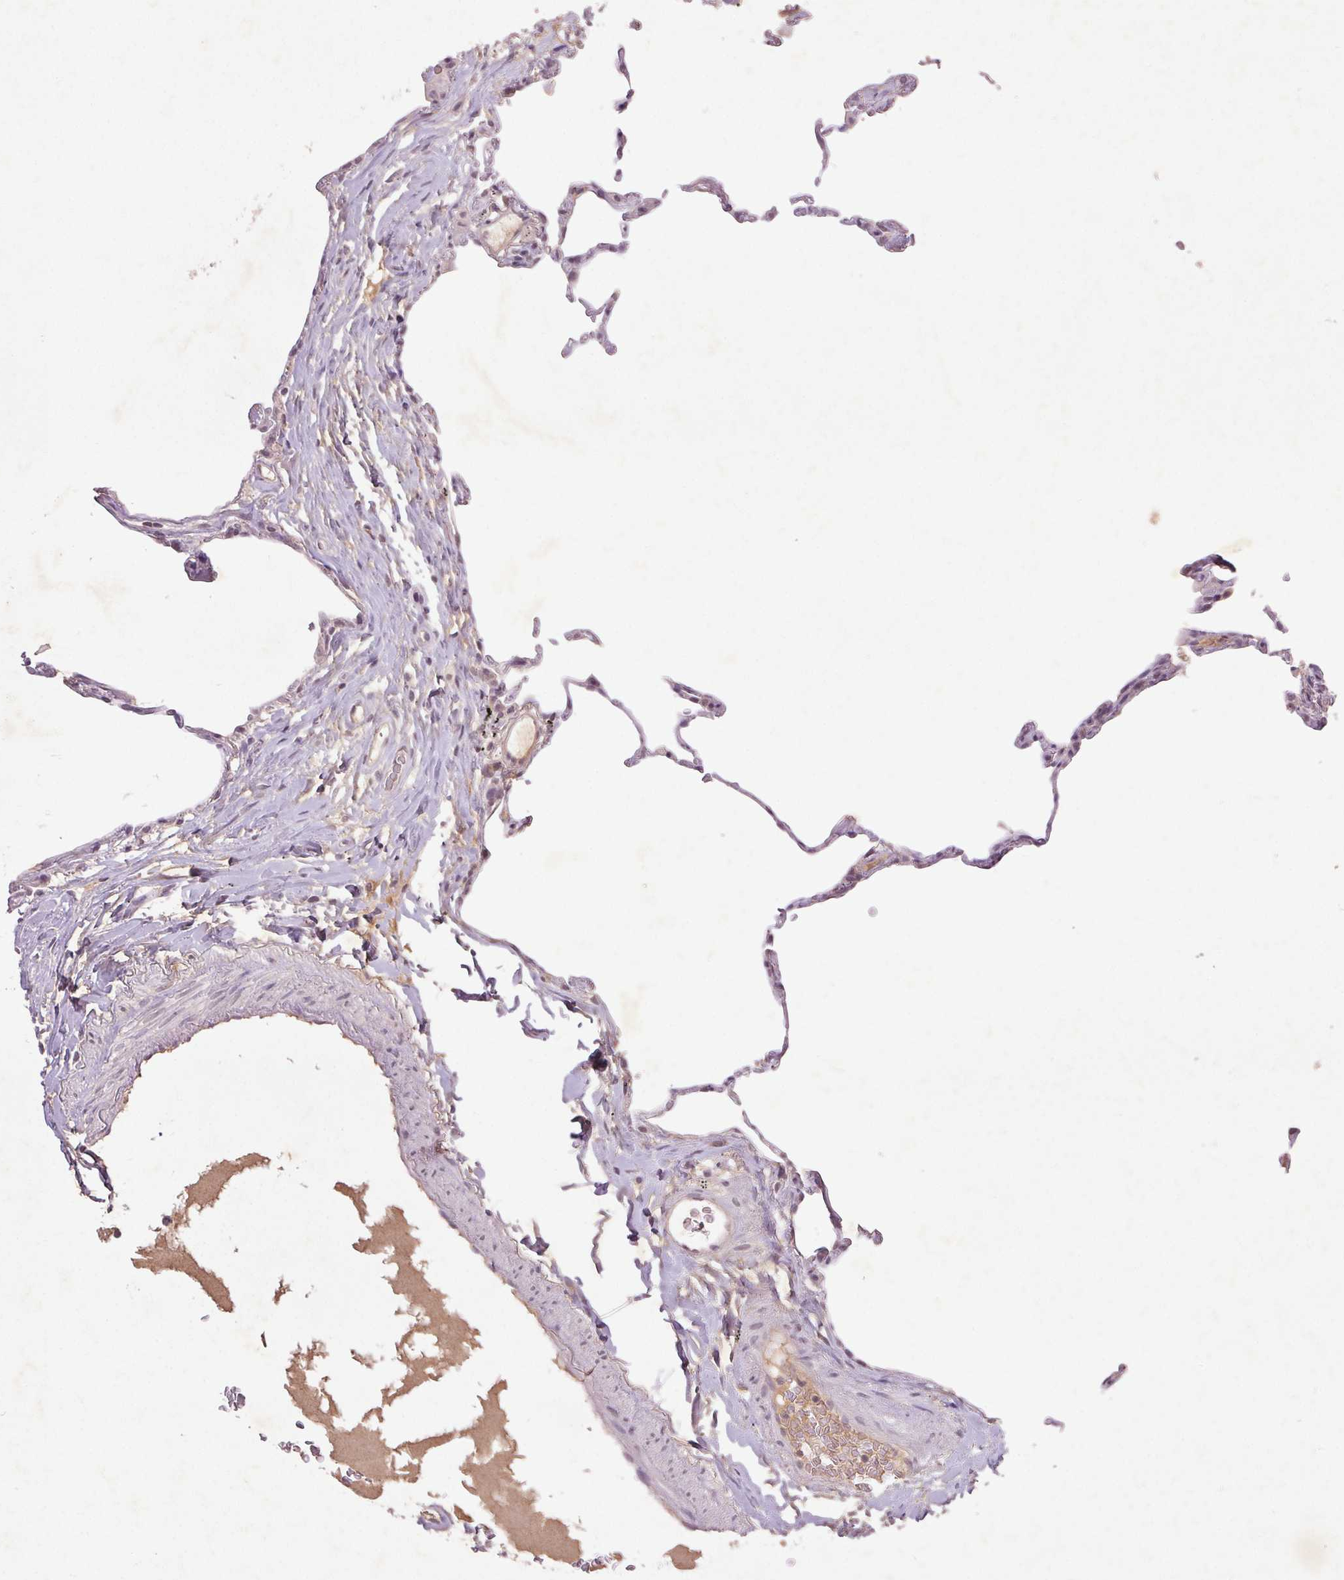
{"staining": {"intensity": "negative", "quantity": "none", "location": "none"}, "tissue": "lung", "cell_type": "Alveolar cells", "image_type": "normal", "snomed": [{"axis": "morphology", "description": "Normal tissue, NOS"}, {"axis": "topography", "description": "Lung"}], "caption": "This histopathology image is of normal lung stained with immunohistochemistry to label a protein in brown with the nuclei are counter-stained blue. There is no staining in alveolar cells. Brightfield microscopy of immunohistochemistry (IHC) stained with DAB (3,3'-diaminobenzidine) (brown) and hematoxylin (blue), captured at high magnification.", "gene": "FAM168B", "patient": {"sex": "female", "age": 57}}